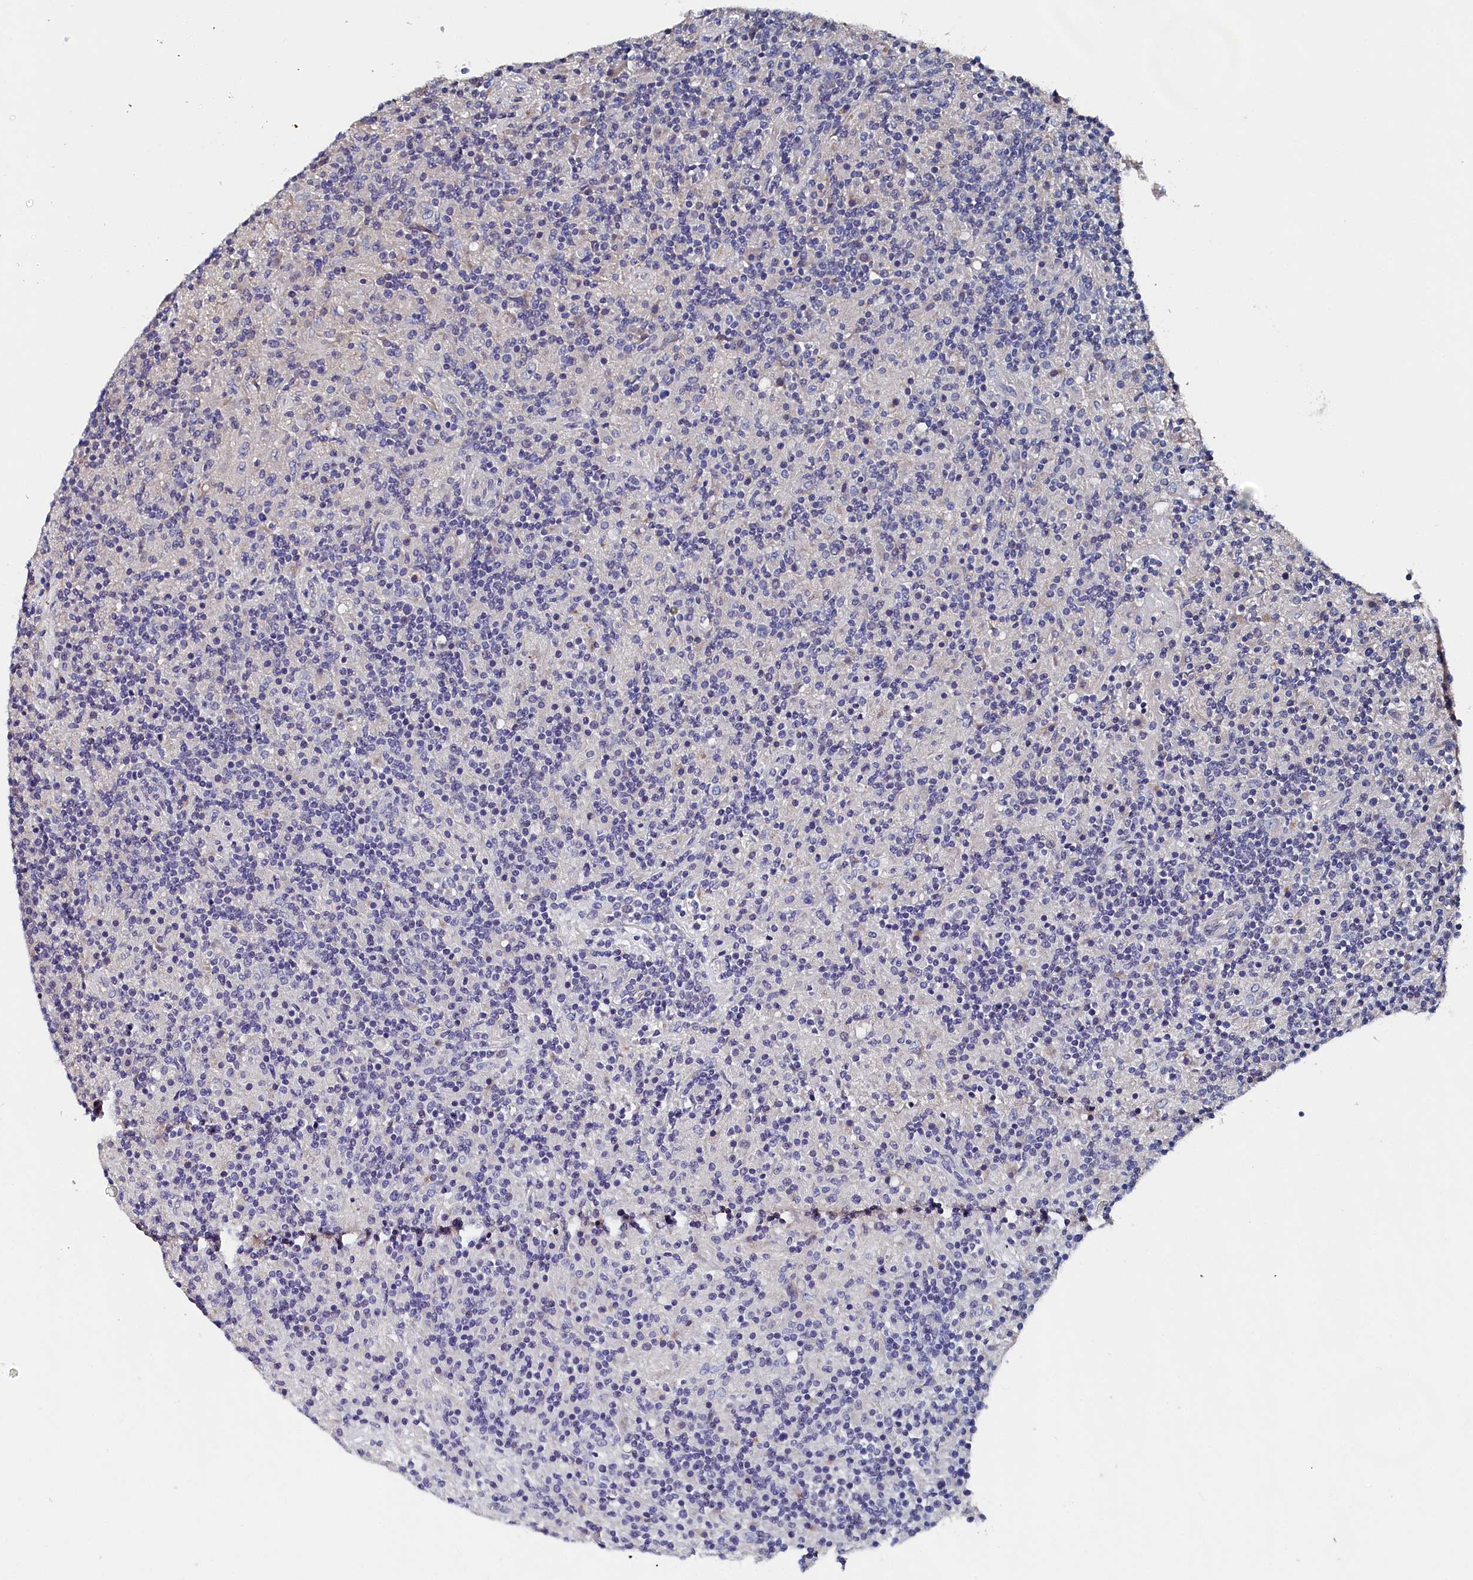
{"staining": {"intensity": "negative", "quantity": "none", "location": "none"}, "tissue": "lymphoma", "cell_type": "Tumor cells", "image_type": "cancer", "snomed": [{"axis": "morphology", "description": "Hodgkin's disease, NOS"}, {"axis": "topography", "description": "Lymph node"}], "caption": "Lymphoma was stained to show a protein in brown. There is no significant expression in tumor cells.", "gene": "BHMT", "patient": {"sex": "male", "age": 70}}